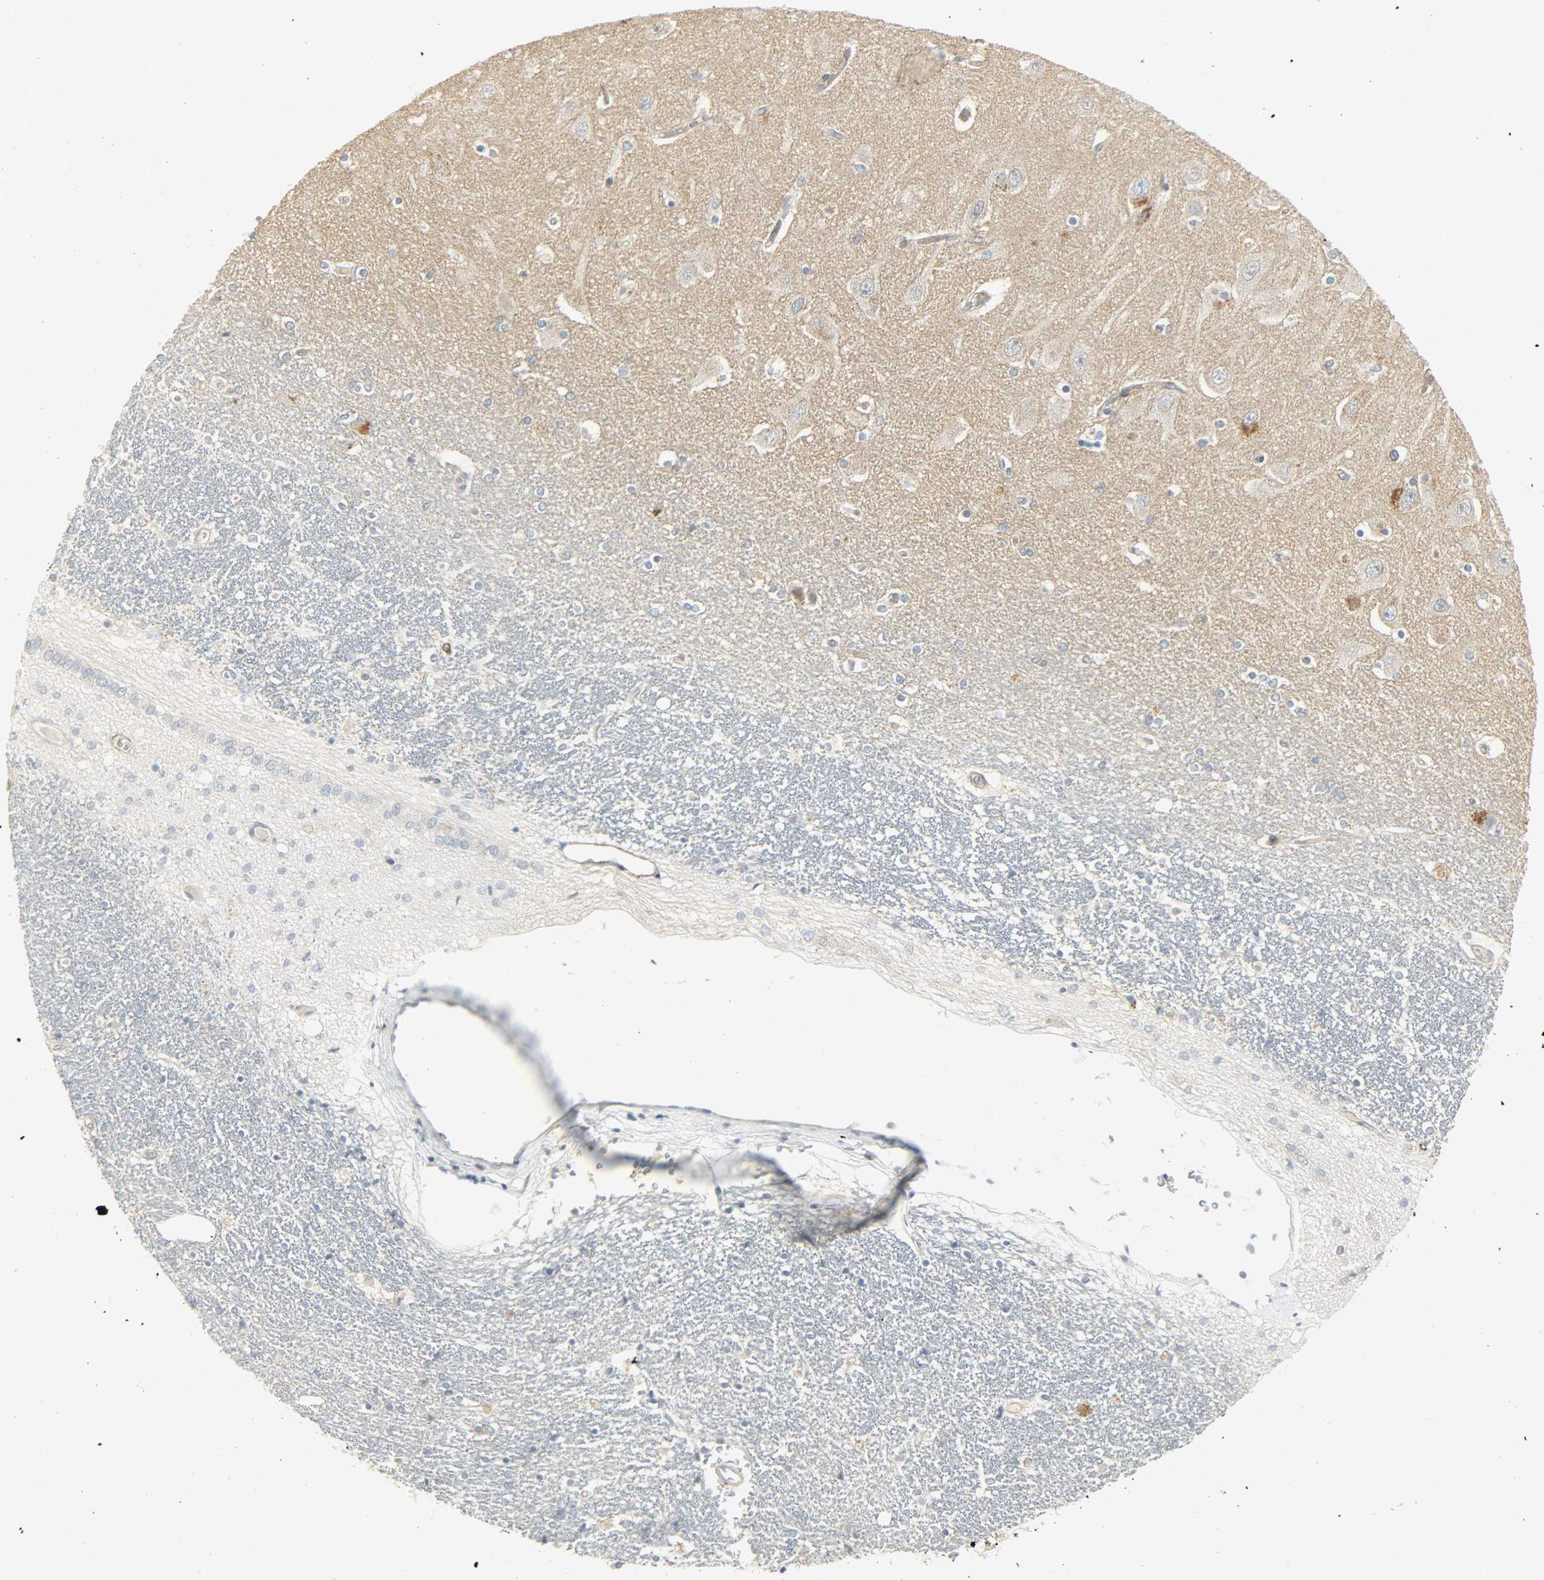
{"staining": {"intensity": "negative", "quantity": "none", "location": "none"}, "tissue": "hippocampus", "cell_type": "Glial cells", "image_type": "normal", "snomed": [{"axis": "morphology", "description": "Normal tissue, NOS"}, {"axis": "topography", "description": "Hippocampus"}], "caption": "Immunohistochemistry (IHC) photomicrograph of benign hippocampus stained for a protein (brown), which demonstrates no expression in glial cells. Brightfield microscopy of IHC stained with DAB (3,3'-diaminobenzidine) (brown) and hematoxylin (blue), captured at high magnification.", "gene": "ENPEP", "patient": {"sex": "female", "age": 54}}